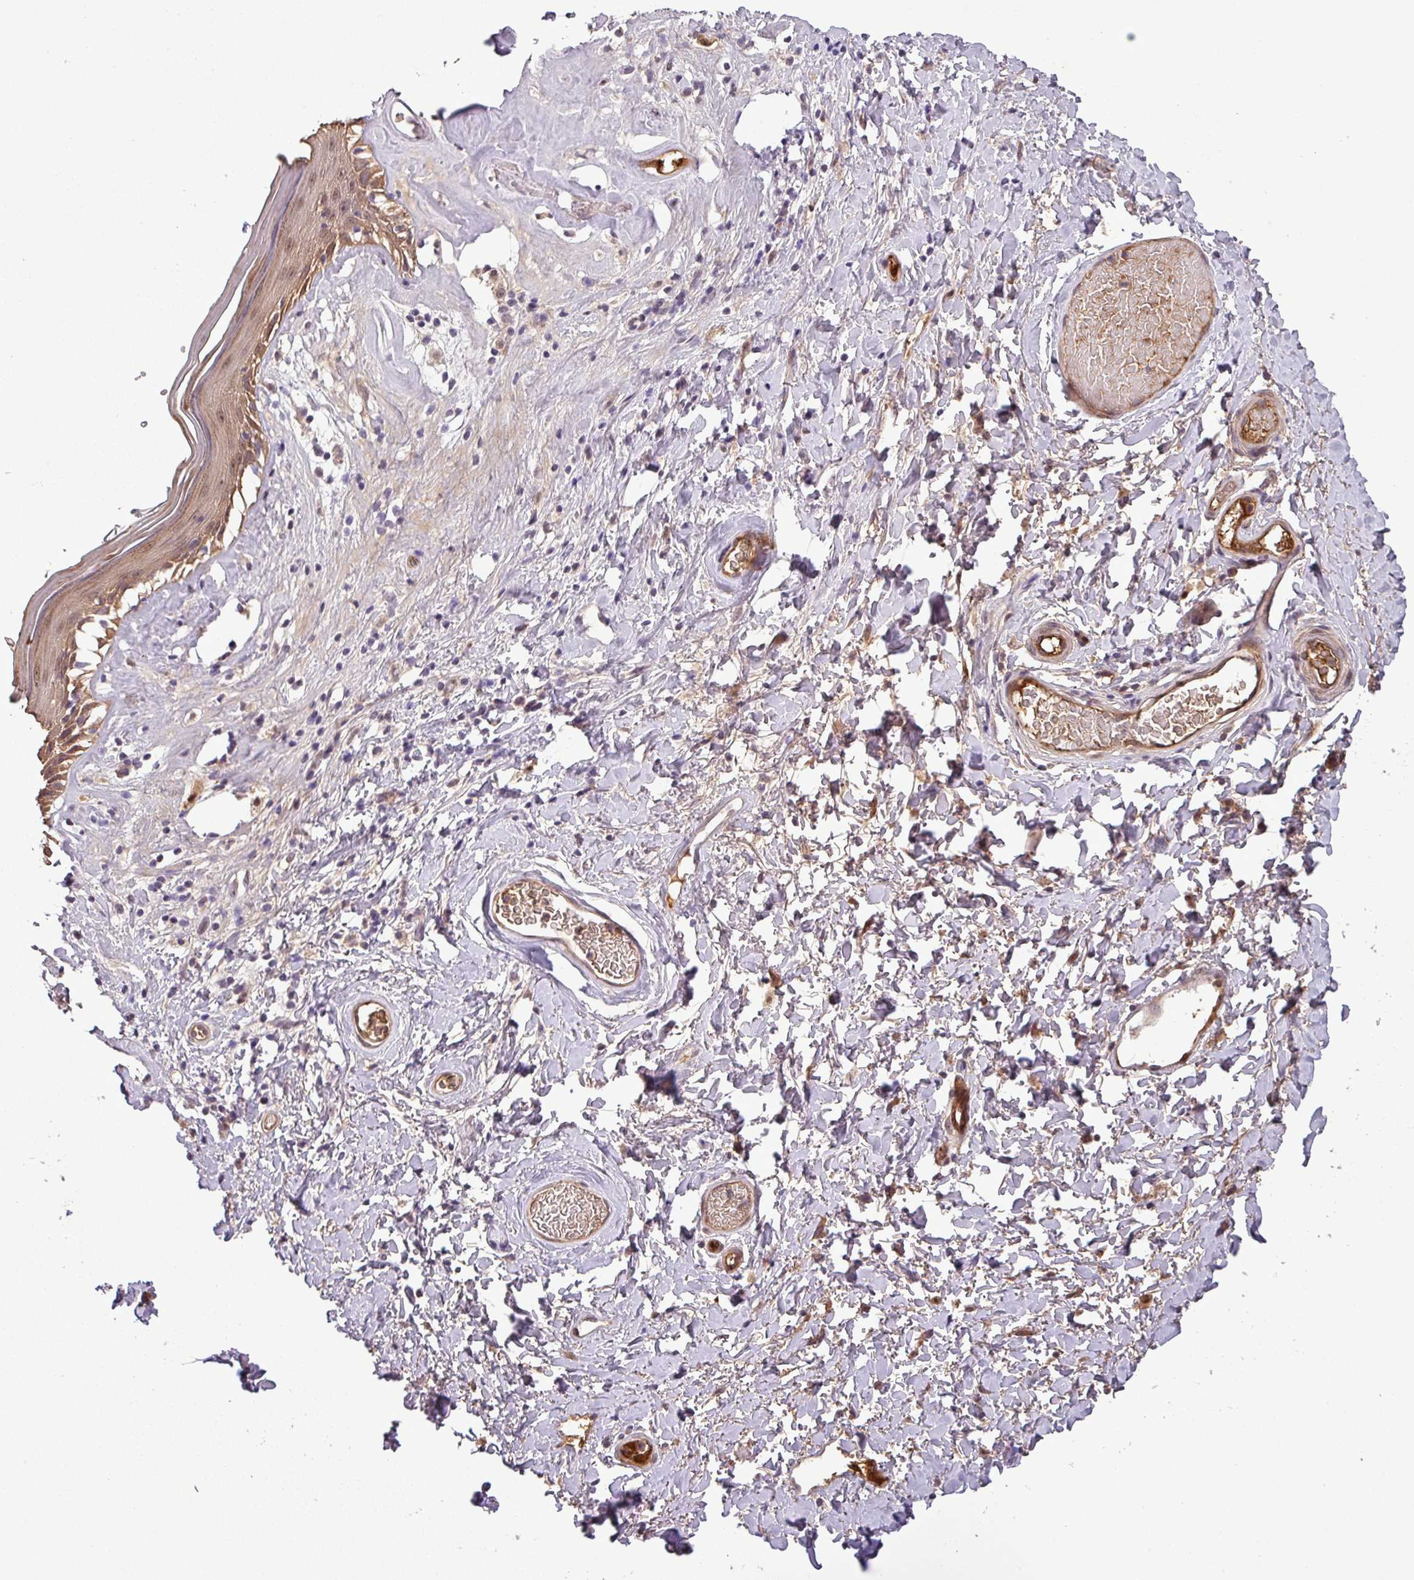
{"staining": {"intensity": "moderate", "quantity": ">75%", "location": "cytoplasmic/membranous,nuclear"}, "tissue": "skin", "cell_type": "Epidermal cells", "image_type": "normal", "snomed": [{"axis": "morphology", "description": "Normal tissue, NOS"}, {"axis": "morphology", "description": "Inflammation, NOS"}, {"axis": "topography", "description": "Vulva"}], "caption": "Epidermal cells exhibit moderate cytoplasmic/membranous,nuclear staining in approximately >75% of cells in normal skin. (Stains: DAB (3,3'-diaminobenzidine) in brown, nuclei in blue, Microscopy: brightfield microscopy at high magnification).", "gene": "PCDH1", "patient": {"sex": "female", "age": 86}}